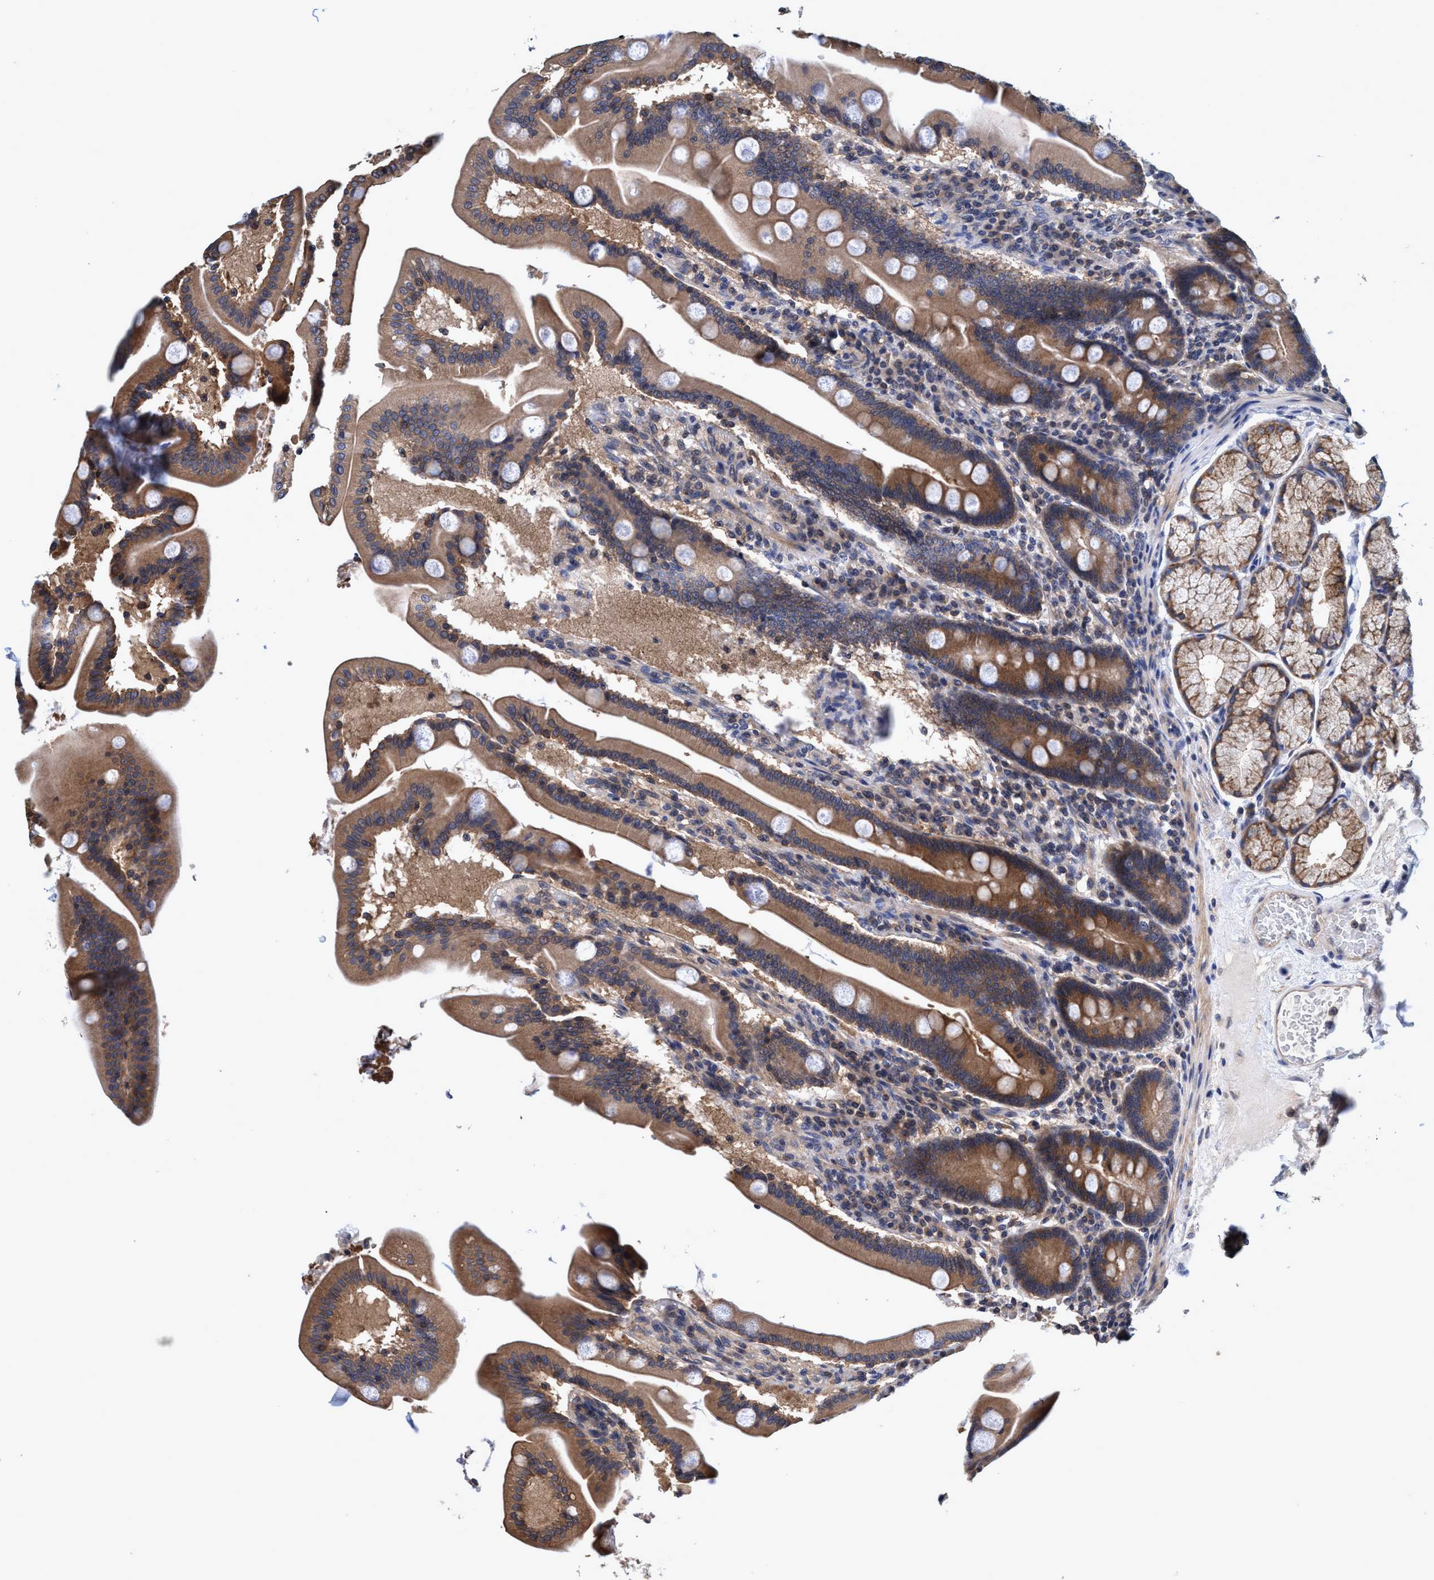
{"staining": {"intensity": "strong", "quantity": ">75%", "location": "cytoplasmic/membranous"}, "tissue": "duodenum", "cell_type": "Glandular cells", "image_type": "normal", "snomed": [{"axis": "morphology", "description": "Normal tissue, NOS"}, {"axis": "topography", "description": "Duodenum"}], "caption": "Immunohistochemistry photomicrograph of normal duodenum: duodenum stained using IHC reveals high levels of strong protein expression localized specifically in the cytoplasmic/membranous of glandular cells, appearing as a cytoplasmic/membranous brown color.", "gene": "CALCOCO2", "patient": {"sex": "male", "age": 54}}